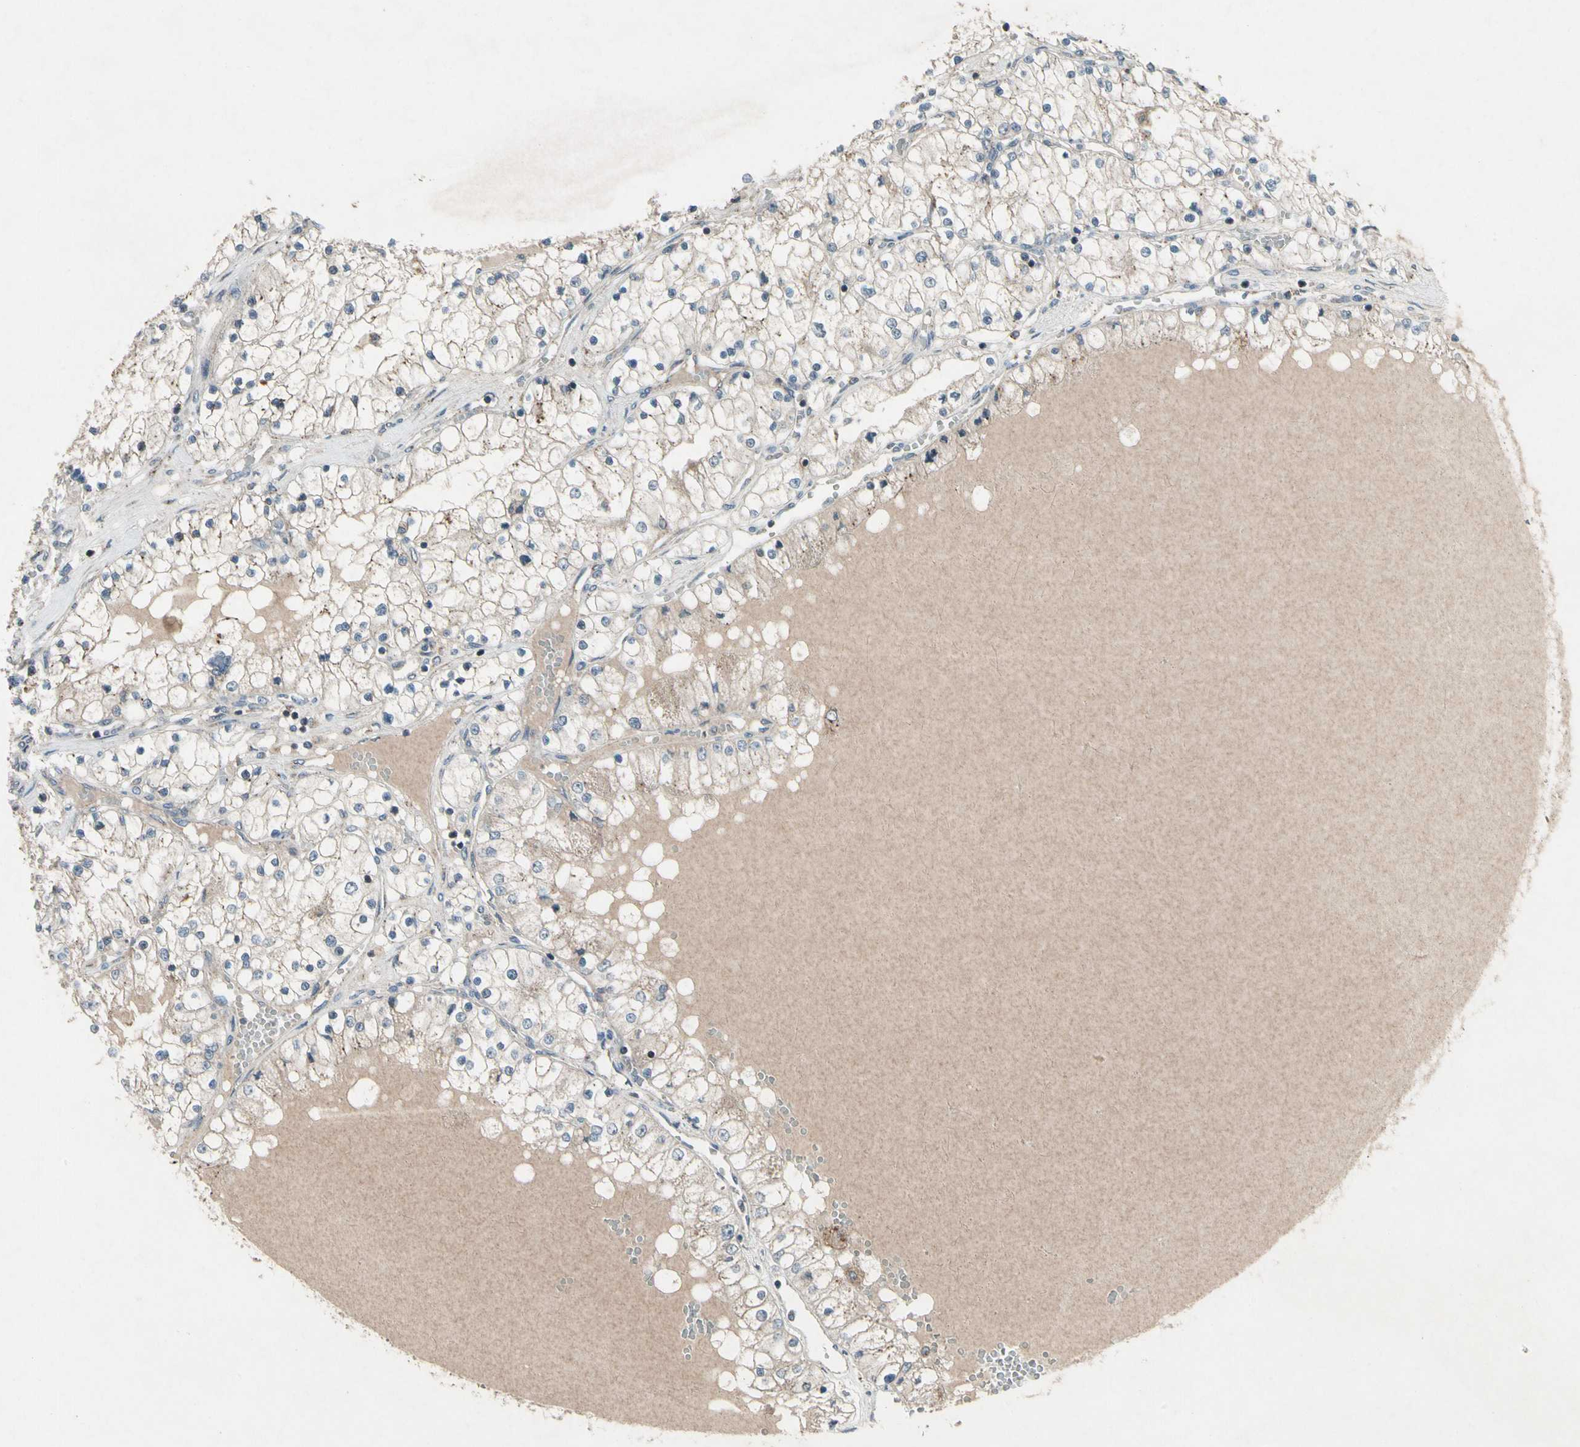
{"staining": {"intensity": "weak", "quantity": "<25%", "location": "cytoplasmic/membranous"}, "tissue": "renal cancer", "cell_type": "Tumor cells", "image_type": "cancer", "snomed": [{"axis": "morphology", "description": "Adenocarcinoma, NOS"}, {"axis": "topography", "description": "Kidney"}], "caption": "DAB (3,3'-diaminobenzidine) immunohistochemical staining of human adenocarcinoma (renal) demonstrates no significant positivity in tumor cells.", "gene": "NMI", "patient": {"sex": "male", "age": 68}}